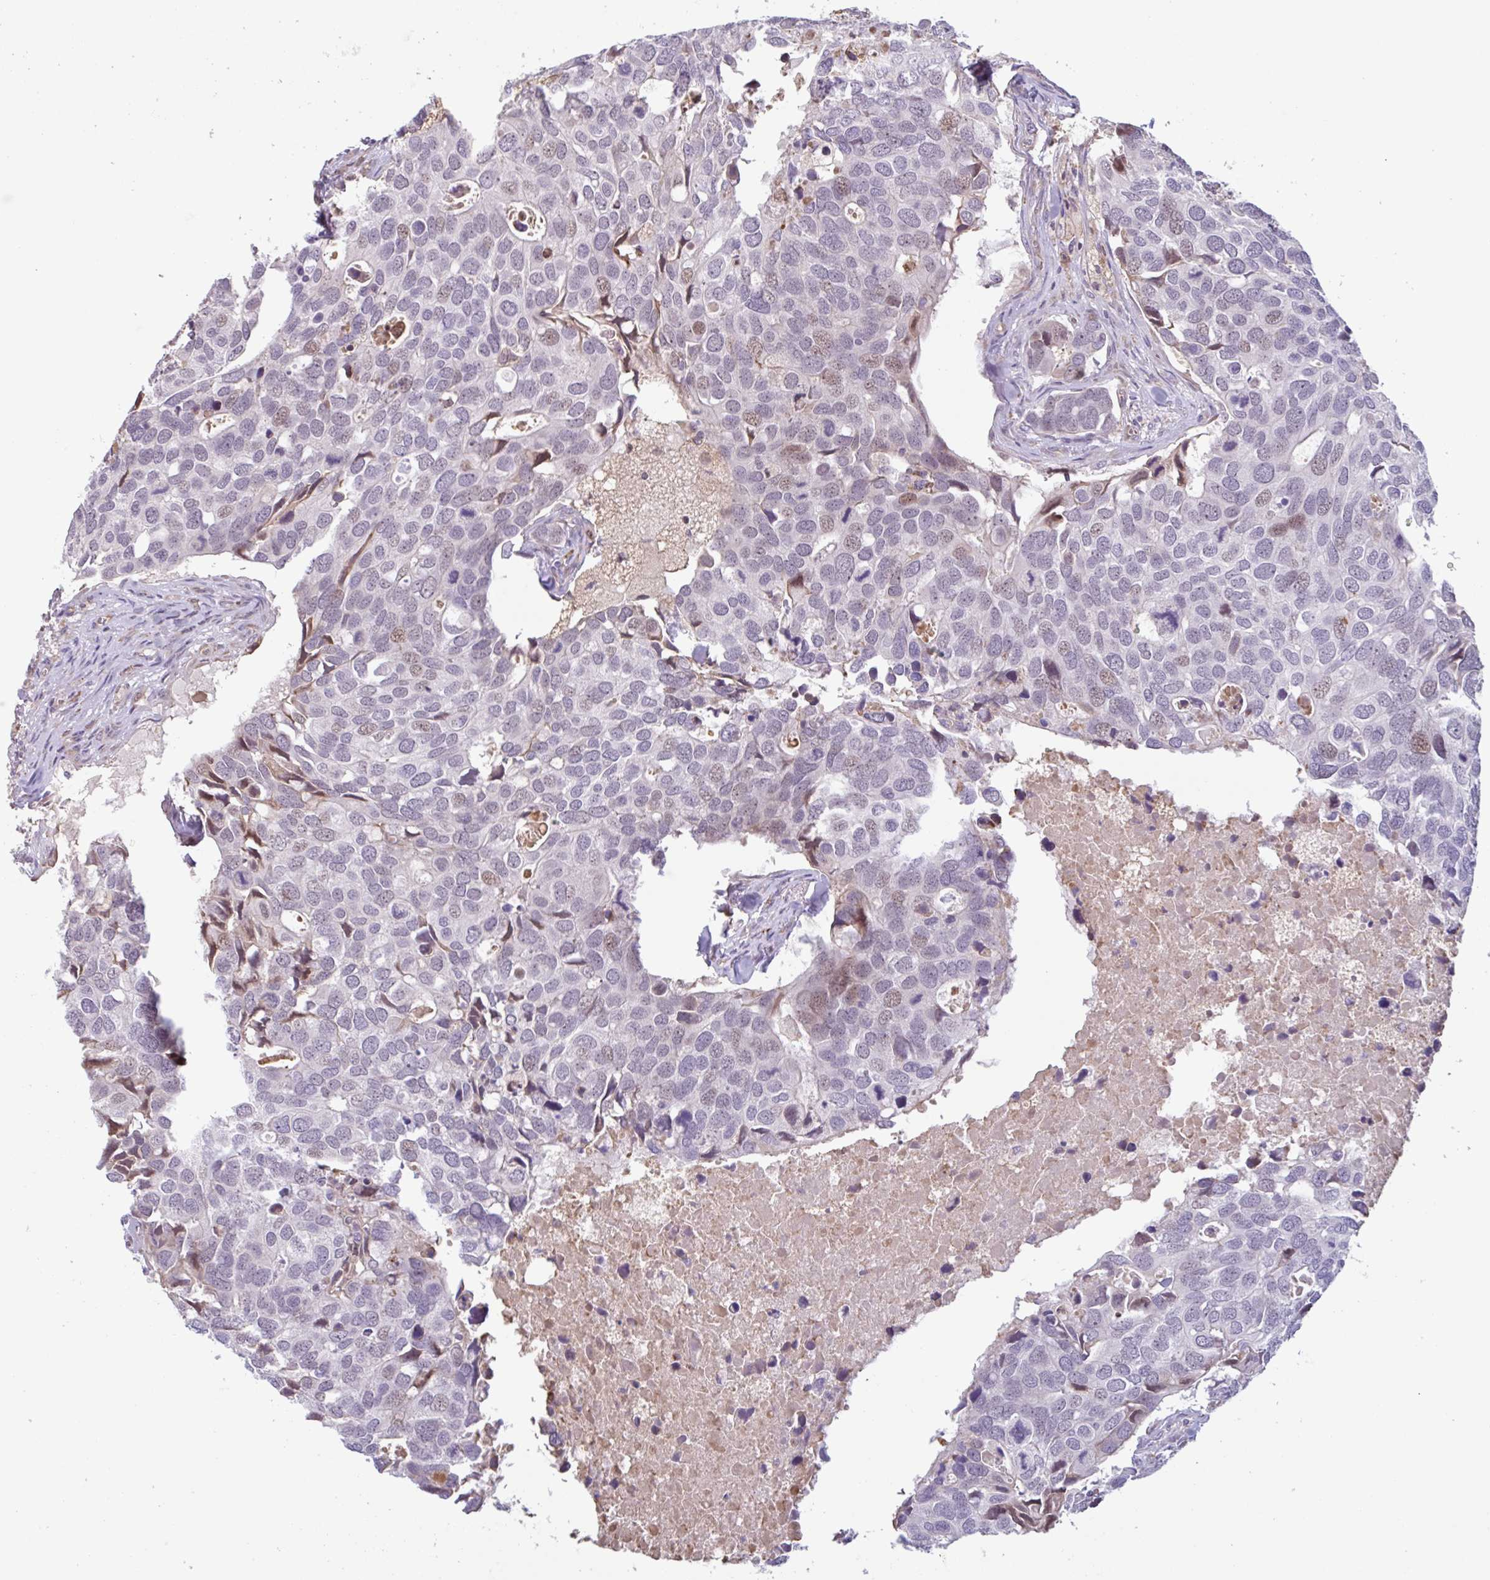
{"staining": {"intensity": "weak", "quantity": "<25%", "location": "nuclear"}, "tissue": "breast cancer", "cell_type": "Tumor cells", "image_type": "cancer", "snomed": [{"axis": "morphology", "description": "Duct carcinoma"}, {"axis": "topography", "description": "Breast"}], "caption": "This is an immunohistochemistry (IHC) image of breast infiltrating ductal carcinoma. There is no expression in tumor cells.", "gene": "TAF1D", "patient": {"sex": "female", "age": 83}}